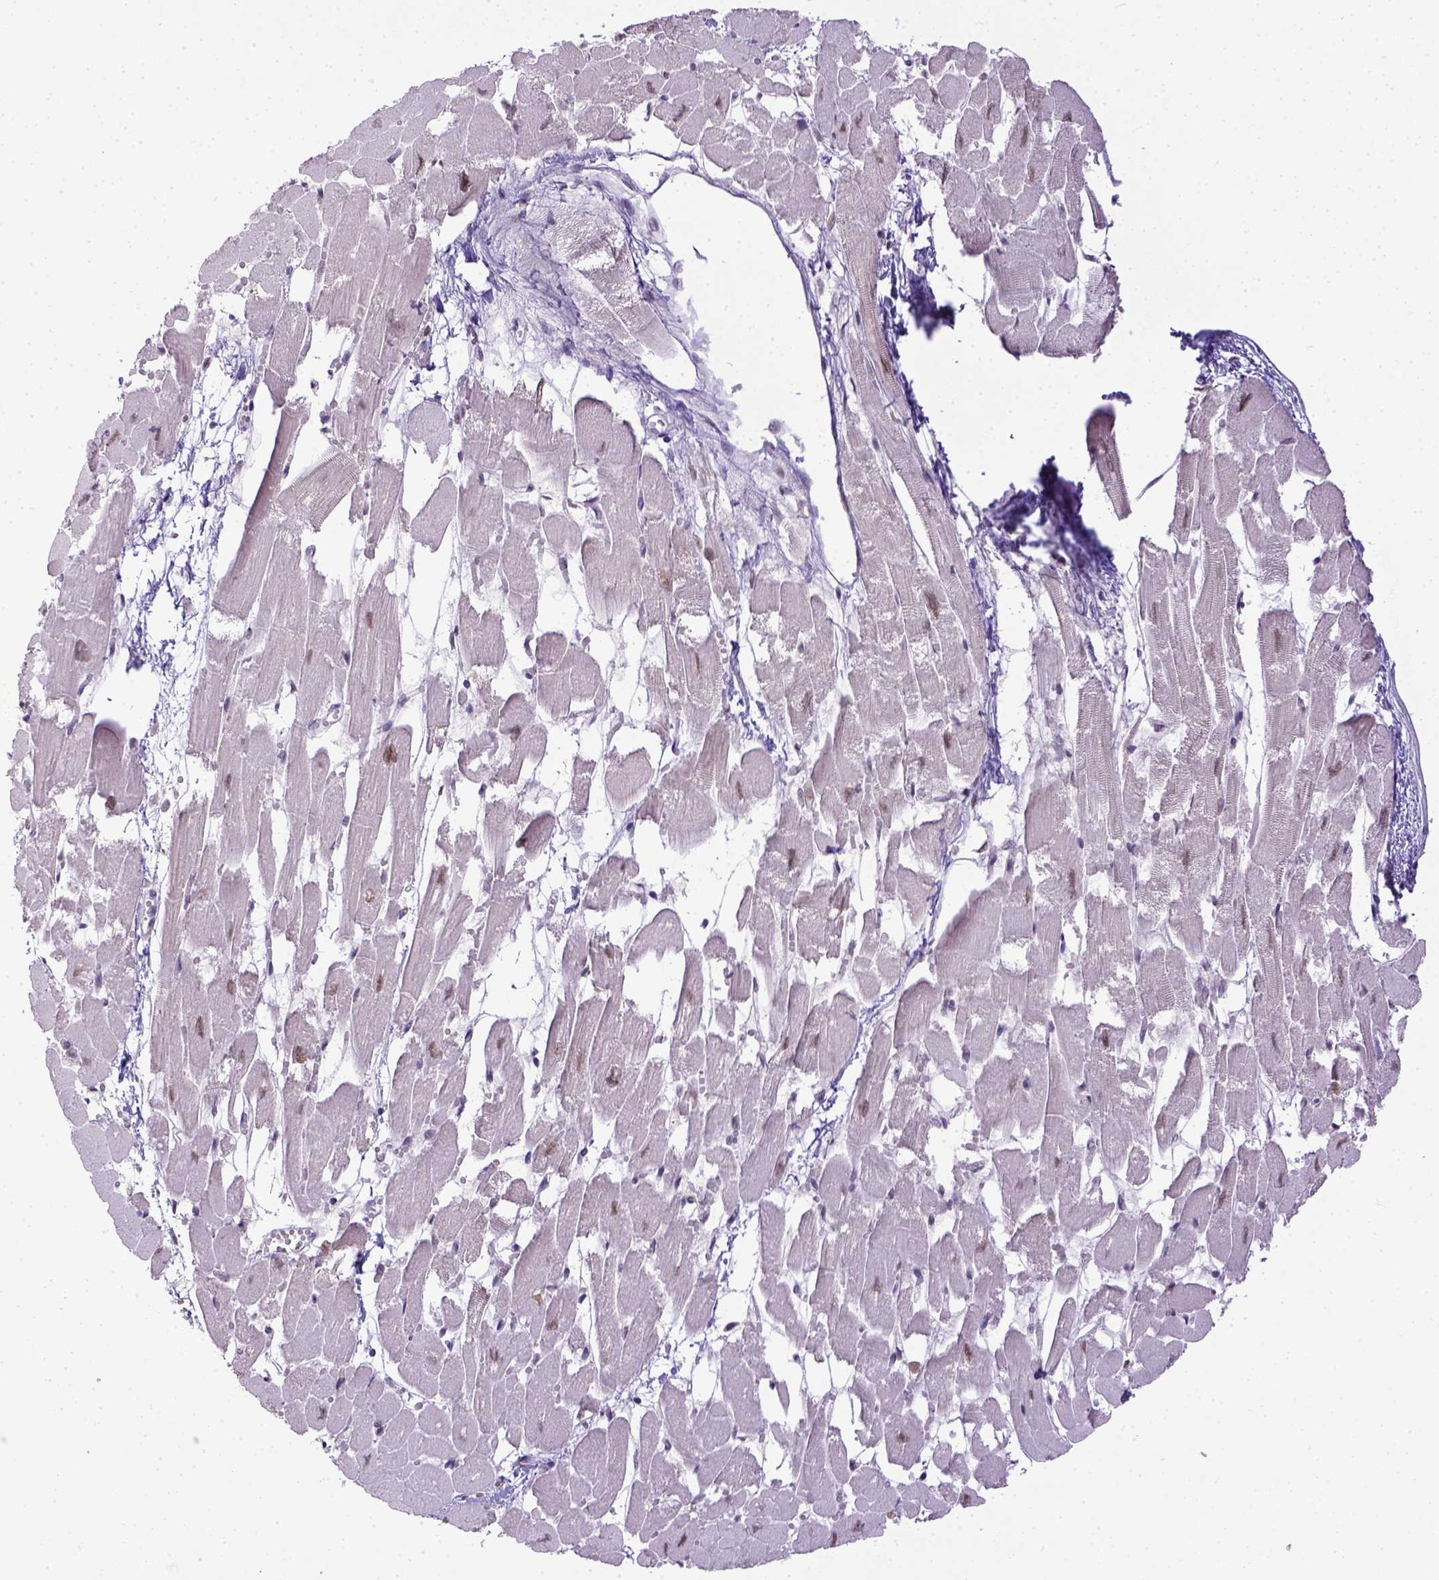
{"staining": {"intensity": "moderate", "quantity": "25%-75%", "location": "nuclear"}, "tissue": "heart muscle", "cell_type": "Cardiomyocytes", "image_type": "normal", "snomed": [{"axis": "morphology", "description": "Normal tissue, NOS"}, {"axis": "topography", "description": "Heart"}], "caption": "Moderate nuclear positivity is appreciated in about 25%-75% of cardiomyocytes in benign heart muscle. Nuclei are stained in blue.", "gene": "ERCC1", "patient": {"sex": "female", "age": 52}}